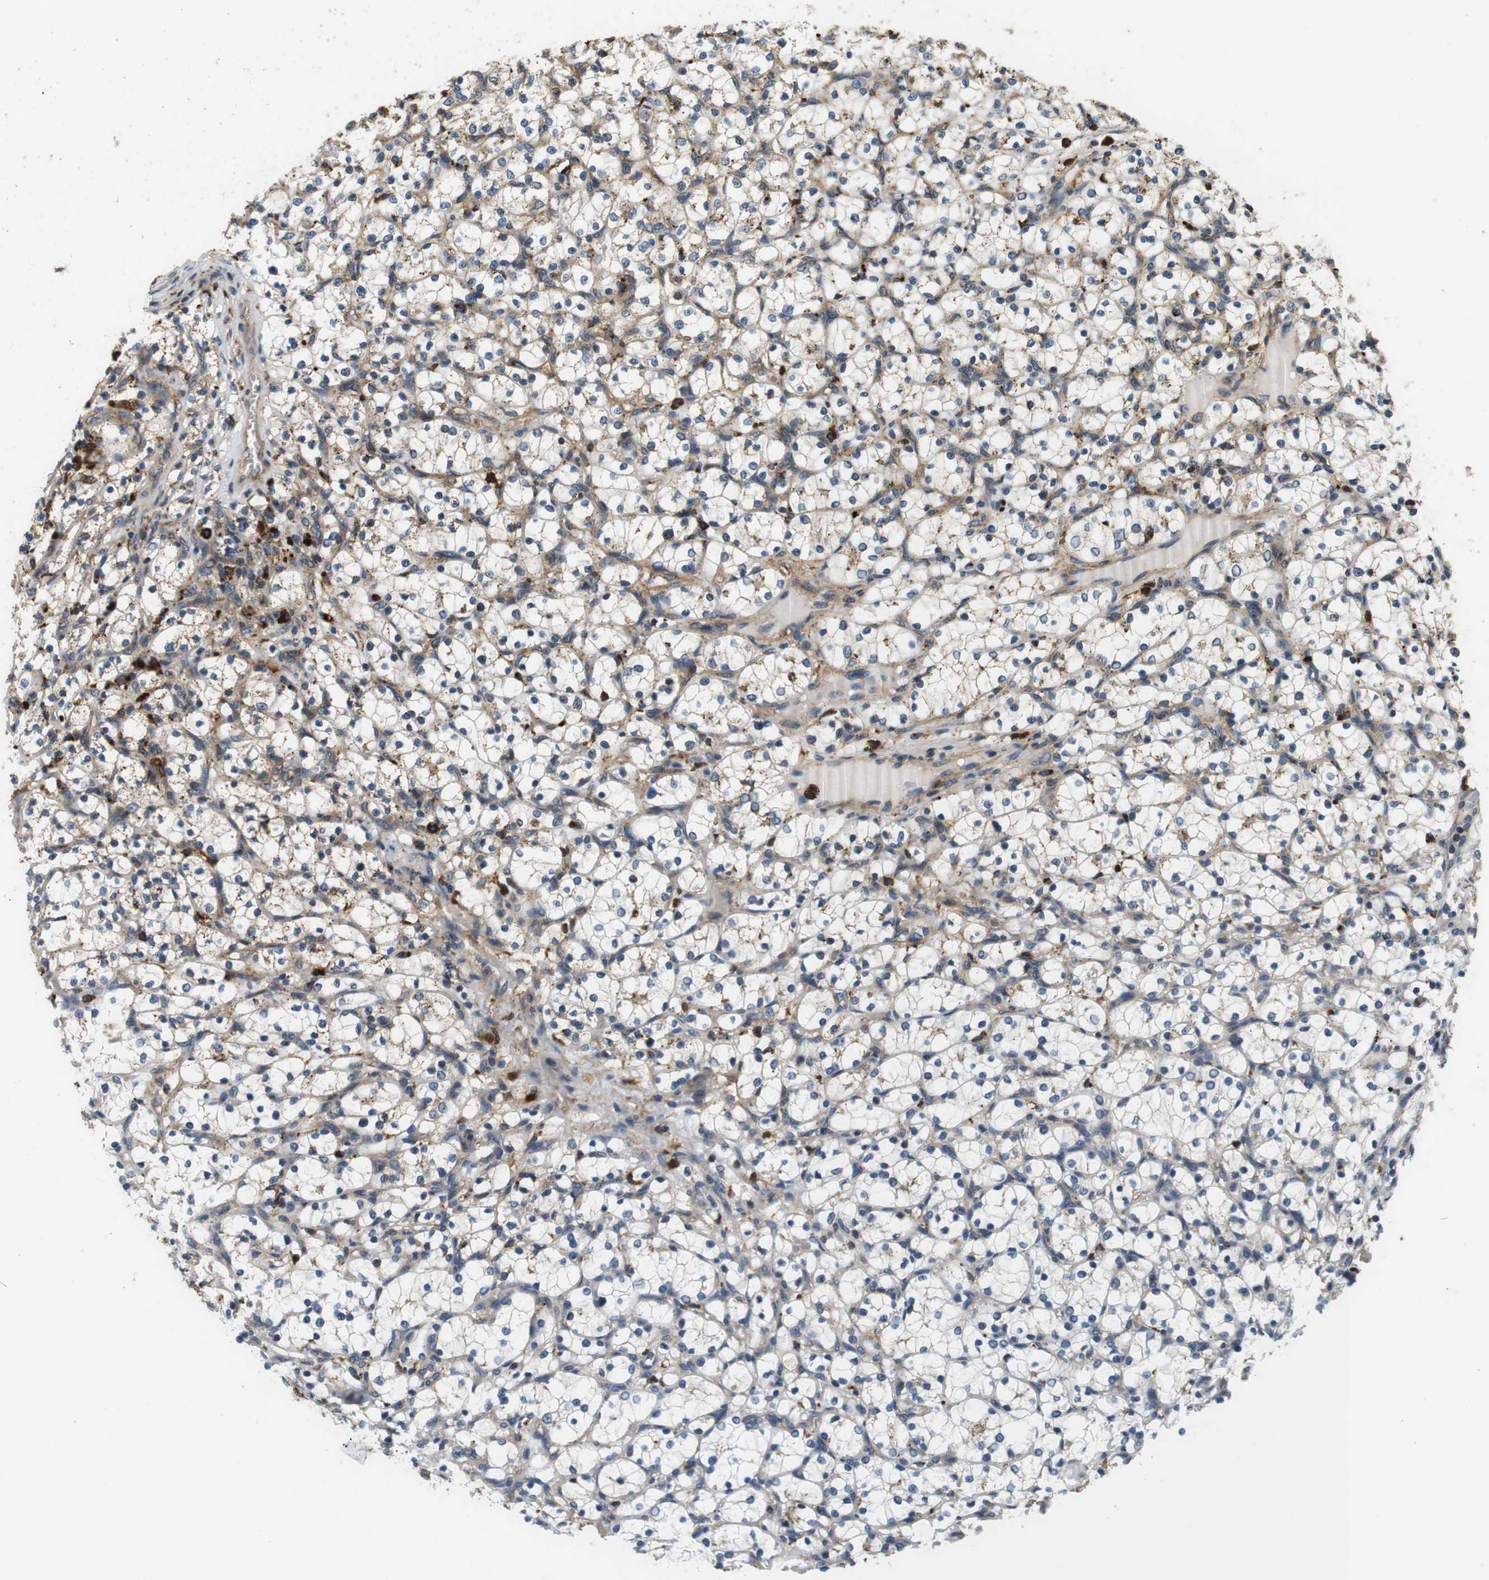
{"staining": {"intensity": "weak", "quantity": "<25%", "location": "cytoplasmic/membranous"}, "tissue": "renal cancer", "cell_type": "Tumor cells", "image_type": "cancer", "snomed": [{"axis": "morphology", "description": "Adenocarcinoma, NOS"}, {"axis": "topography", "description": "Kidney"}], "caption": "There is no significant positivity in tumor cells of adenocarcinoma (renal).", "gene": "TXNRD1", "patient": {"sex": "female", "age": 69}}